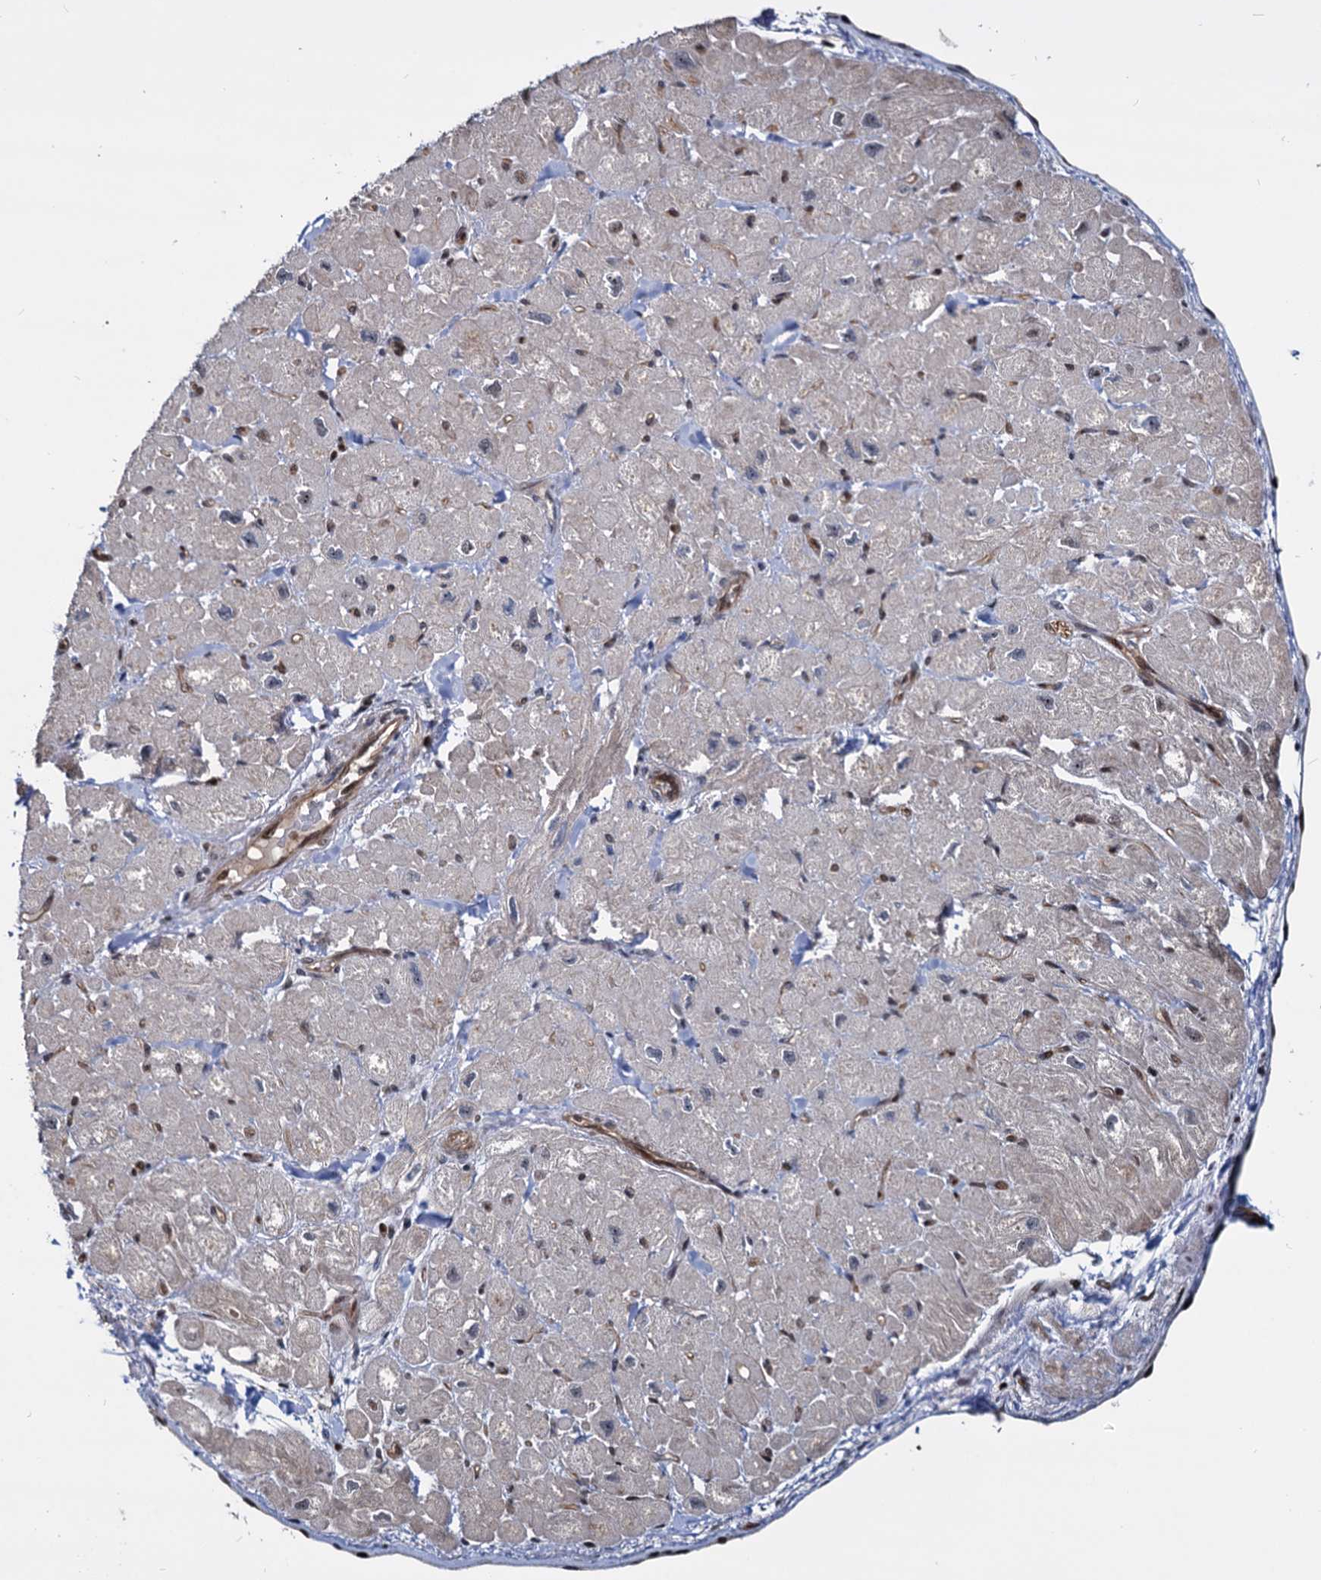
{"staining": {"intensity": "weak", "quantity": "<25%", "location": "cytoplasmic/membranous"}, "tissue": "heart muscle", "cell_type": "Cardiomyocytes", "image_type": "normal", "snomed": [{"axis": "morphology", "description": "Normal tissue, NOS"}, {"axis": "topography", "description": "Heart"}], "caption": "Micrograph shows no protein staining in cardiomyocytes of unremarkable heart muscle.", "gene": "UBLCP1", "patient": {"sex": "male", "age": 65}}